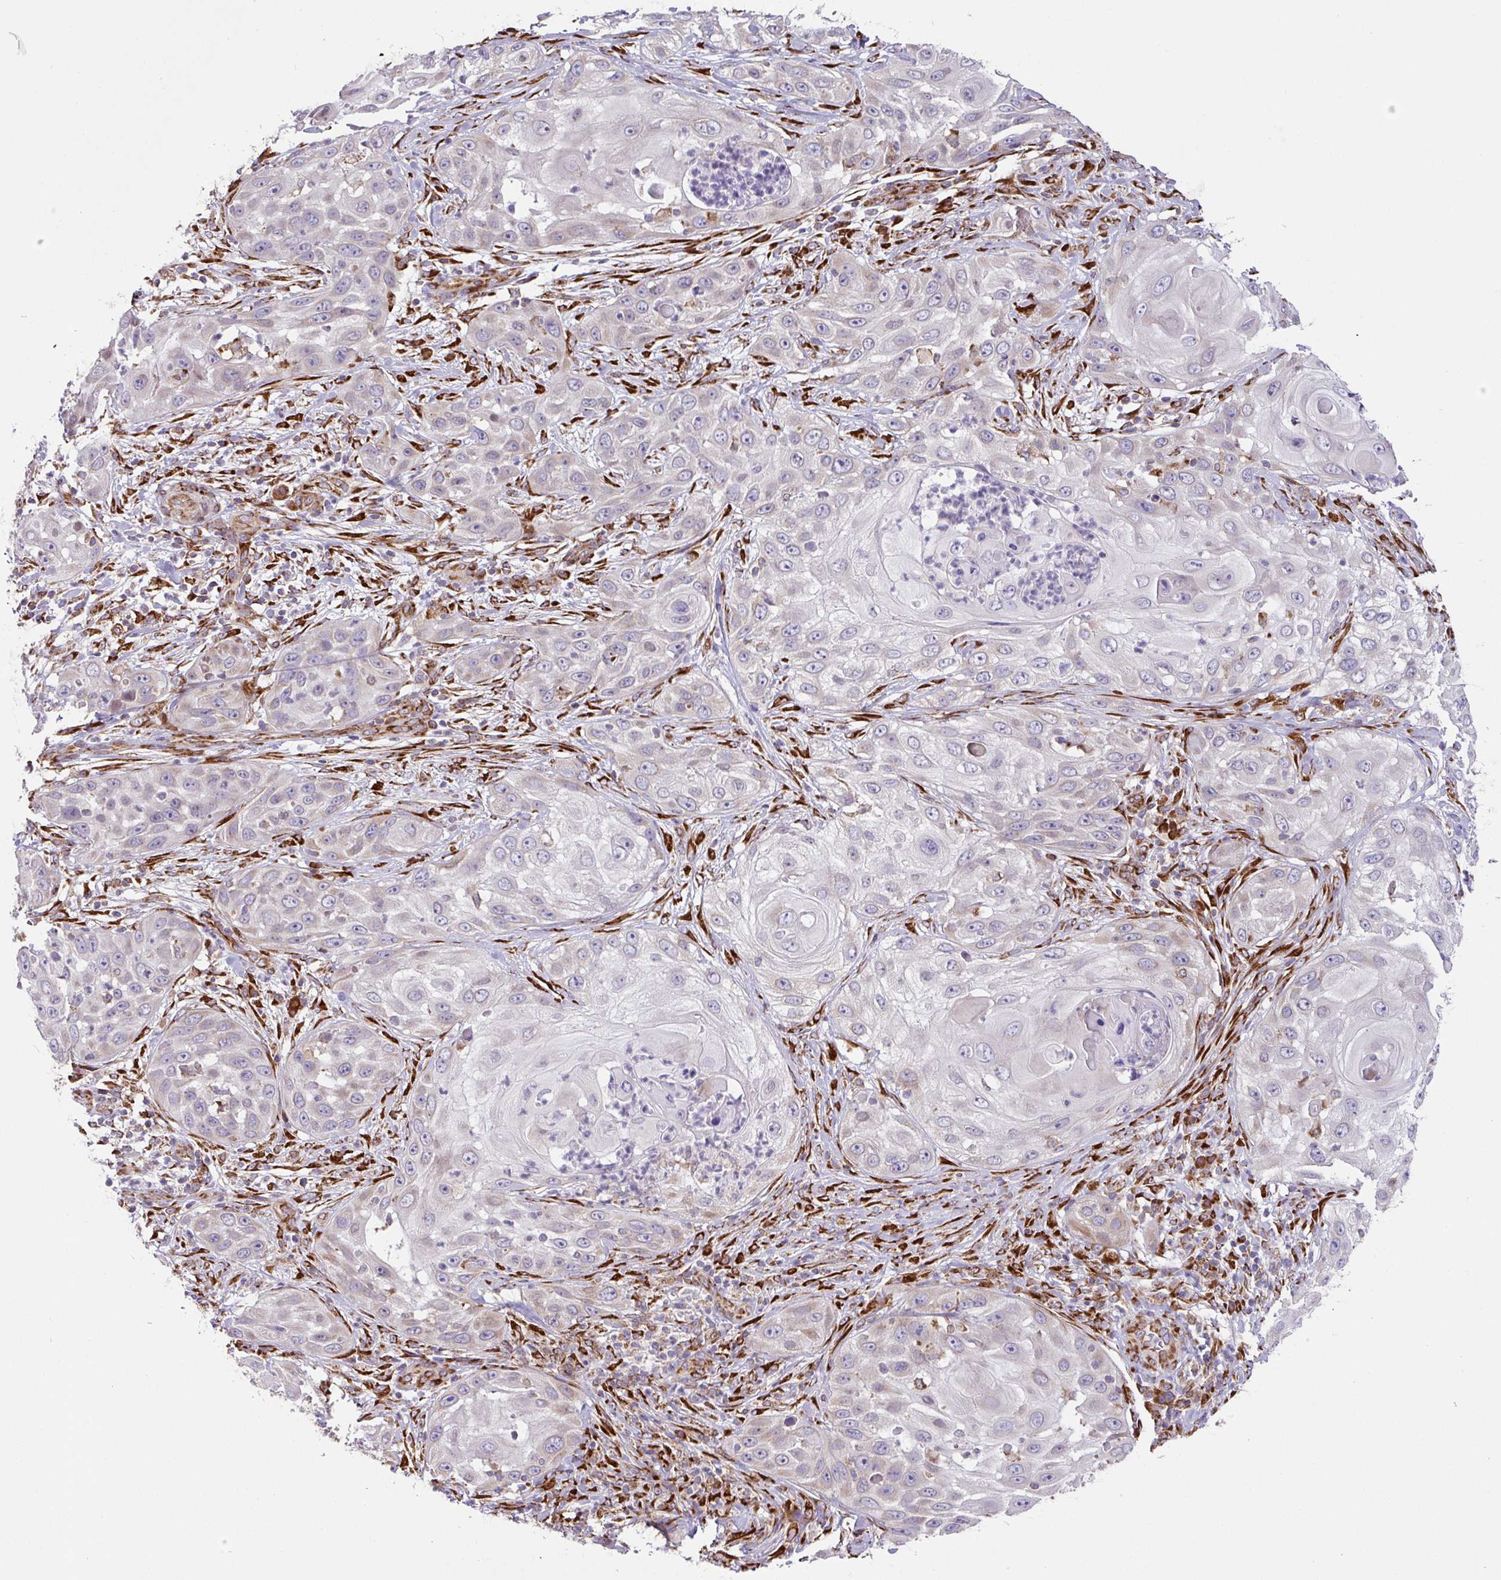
{"staining": {"intensity": "weak", "quantity": "<25%", "location": "cytoplasmic/membranous"}, "tissue": "skin cancer", "cell_type": "Tumor cells", "image_type": "cancer", "snomed": [{"axis": "morphology", "description": "Squamous cell carcinoma, NOS"}, {"axis": "topography", "description": "Skin"}], "caption": "The IHC histopathology image has no significant staining in tumor cells of skin squamous cell carcinoma tissue.", "gene": "SLC39A7", "patient": {"sex": "female", "age": 44}}